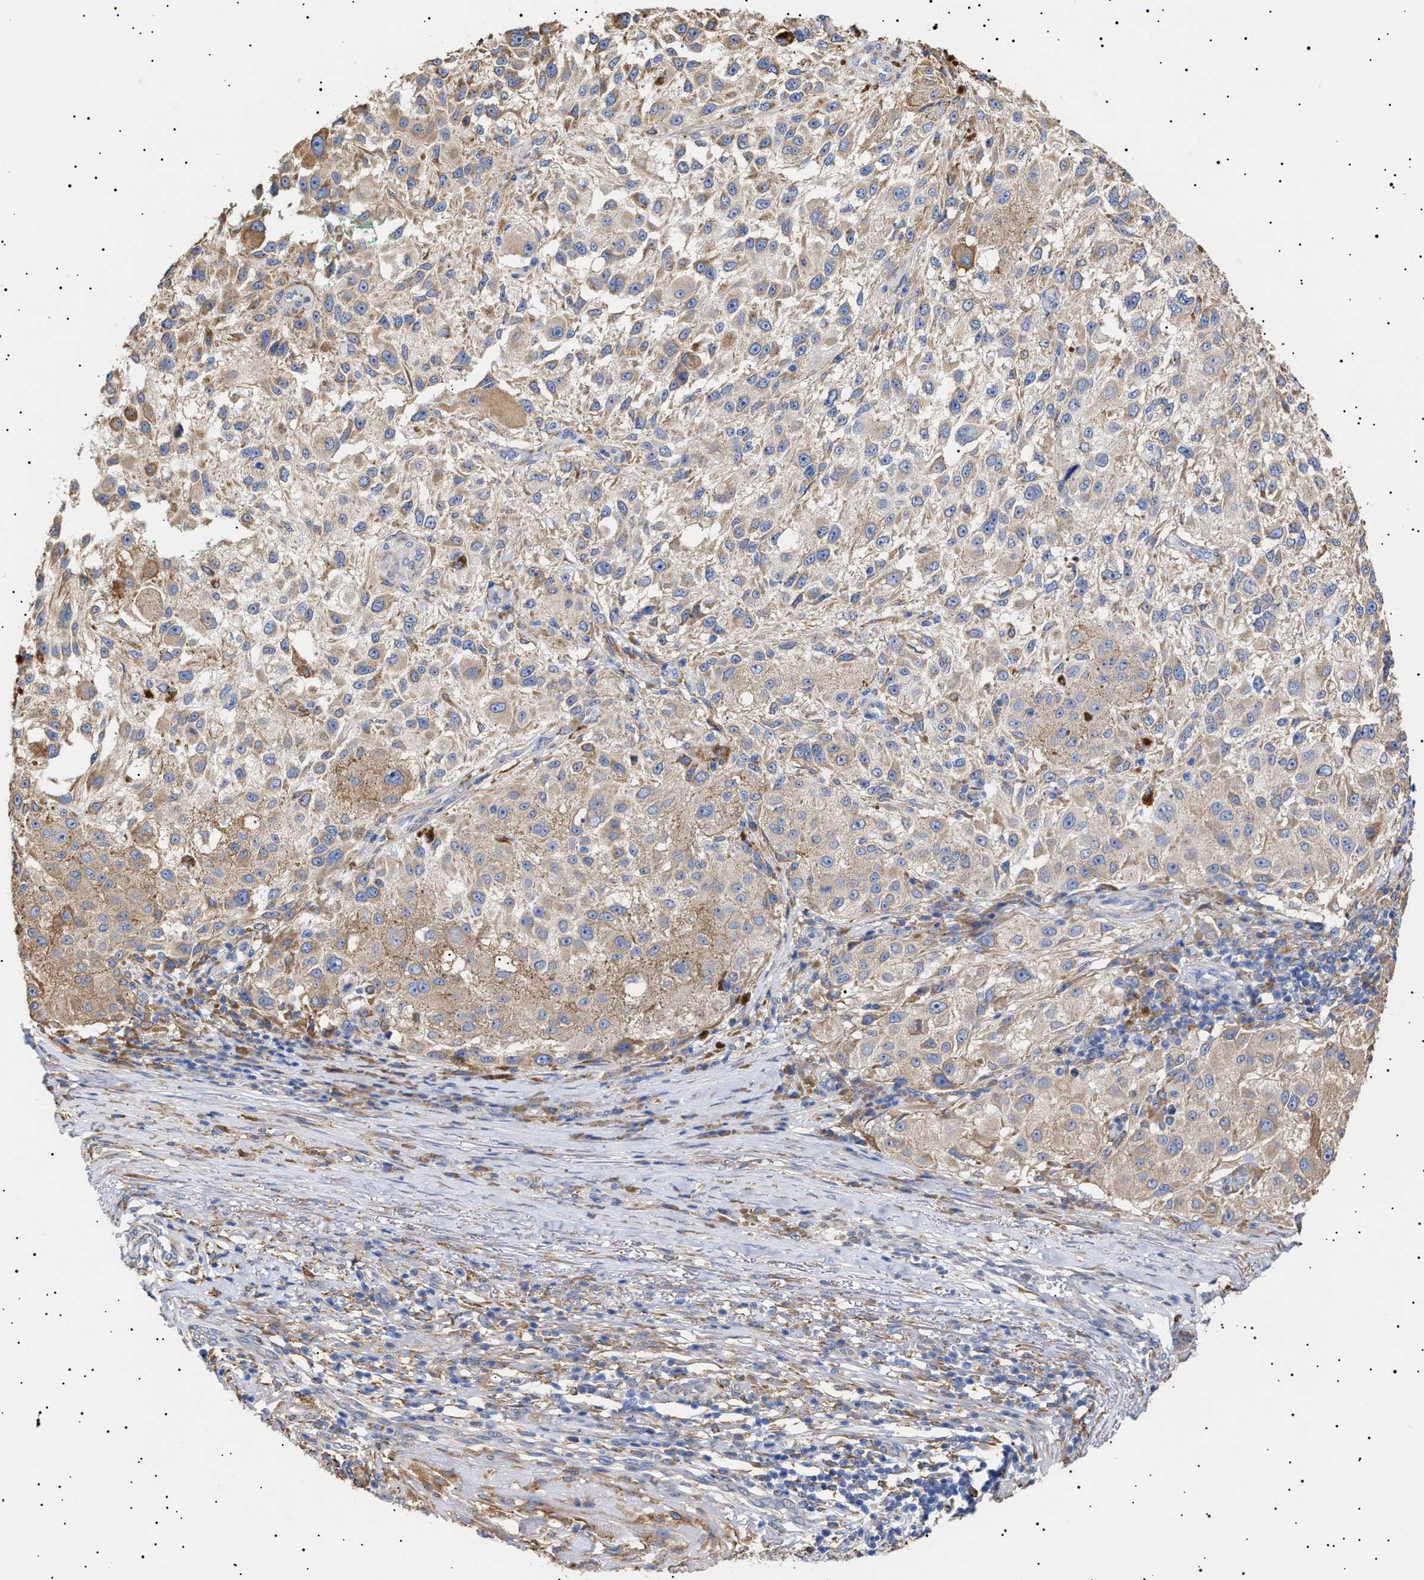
{"staining": {"intensity": "weak", "quantity": ">75%", "location": "cytoplasmic/membranous"}, "tissue": "melanoma", "cell_type": "Tumor cells", "image_type": "cancer", "snomed": [{"axis": "morphology", "description": "Necrosis, NOS"}, {"axis": "morphology", "description": "Malignant melanoma, NOS"}, {"axis": "topography", "description": "Skin"}], "caption": "Immunohistochemical staining of melanoma exhibits low levels of weak cytoplasmic/membranous positivity in approximately >75% of tumor cells.", "gene": "ERCC6L2", "patient": {"sex": "female", "age": 87}}